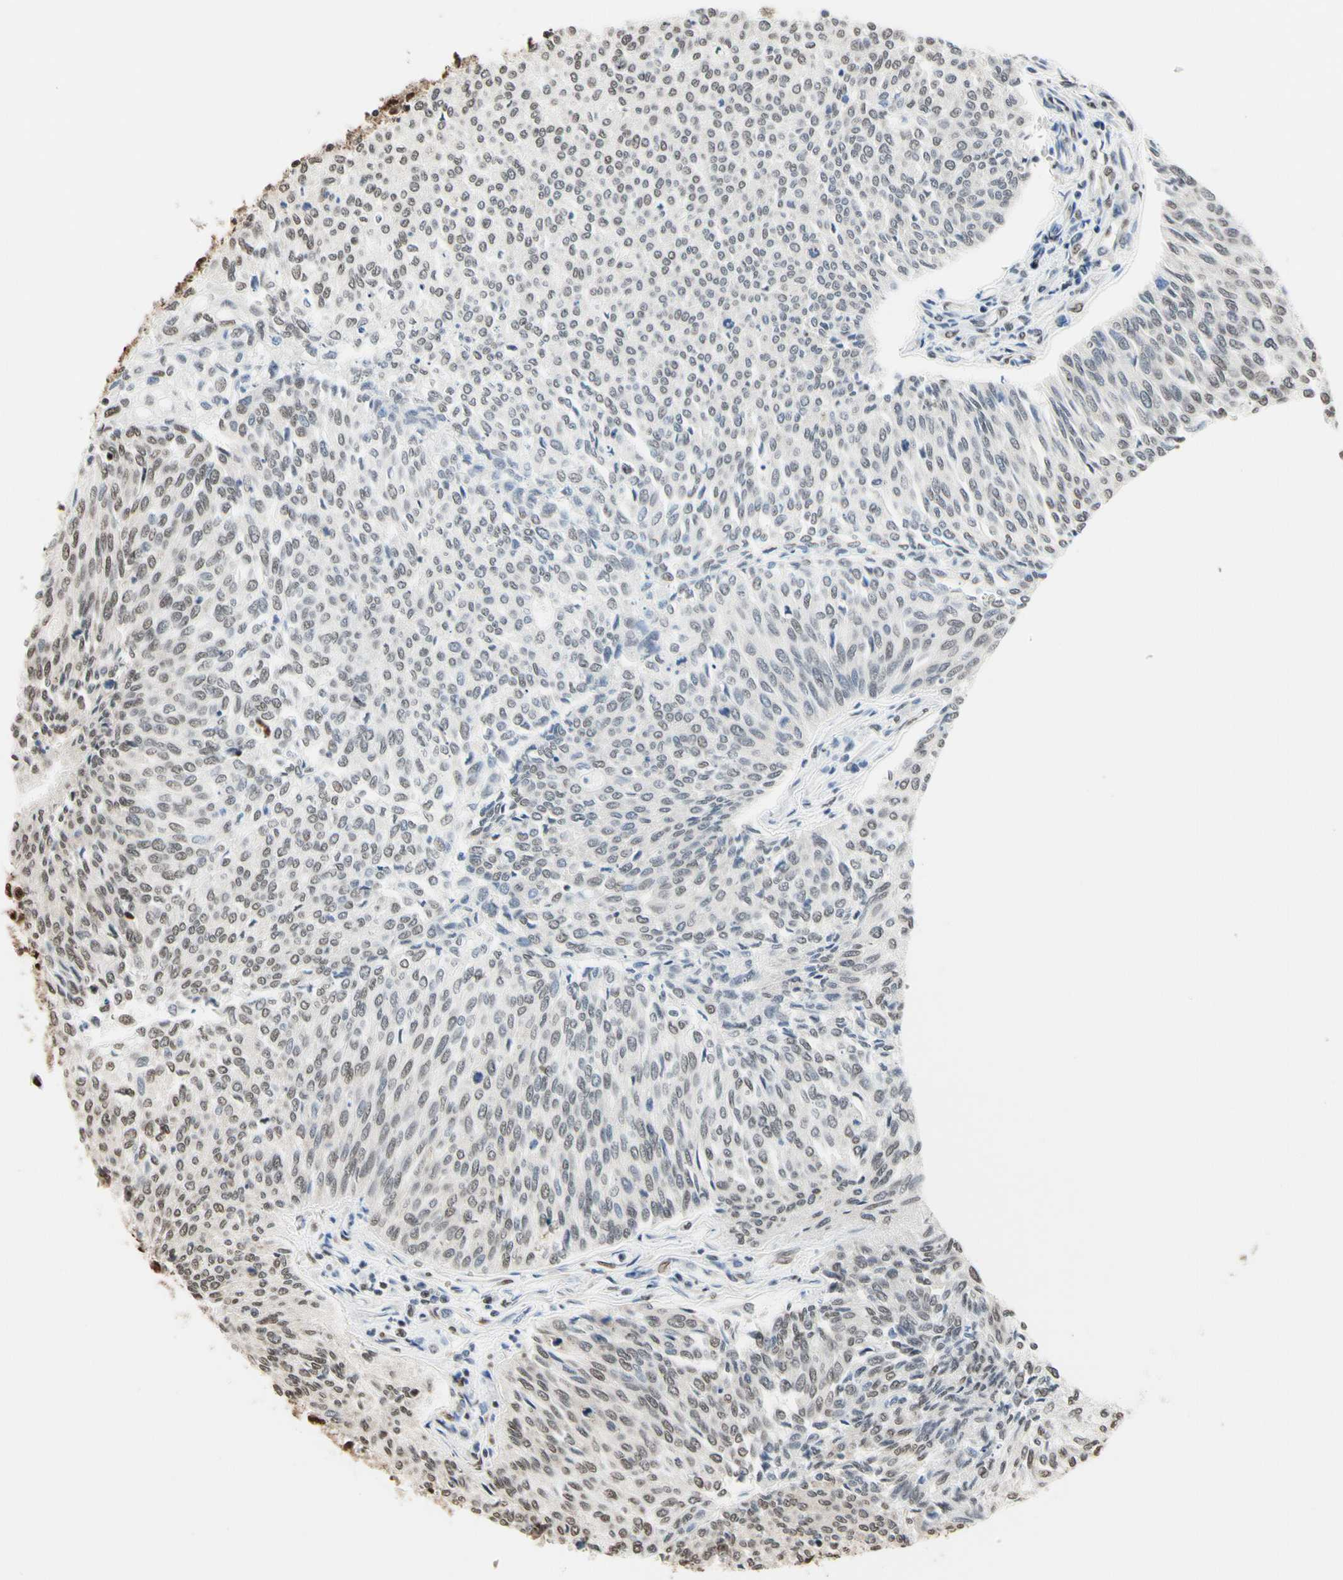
{"staining": {"intensity": "weak", "quantity": "<25%", "location": "nuclear"}, "tissue": "urothelial cancer", "cell_type": "Tumor cells", "image_type": "cancer", "snomed": [{"axis": "morphology", "description": "Urothelial carcinoma, Low grade"}, {"axis": "topography", "description": "Urinary bladder"}], "caption": "There is no significant expression in tumor cells of low-grade urothelial carcinoma.", "gene": "HNRNPK", "patient": {"sex": "female", "age": 79}}